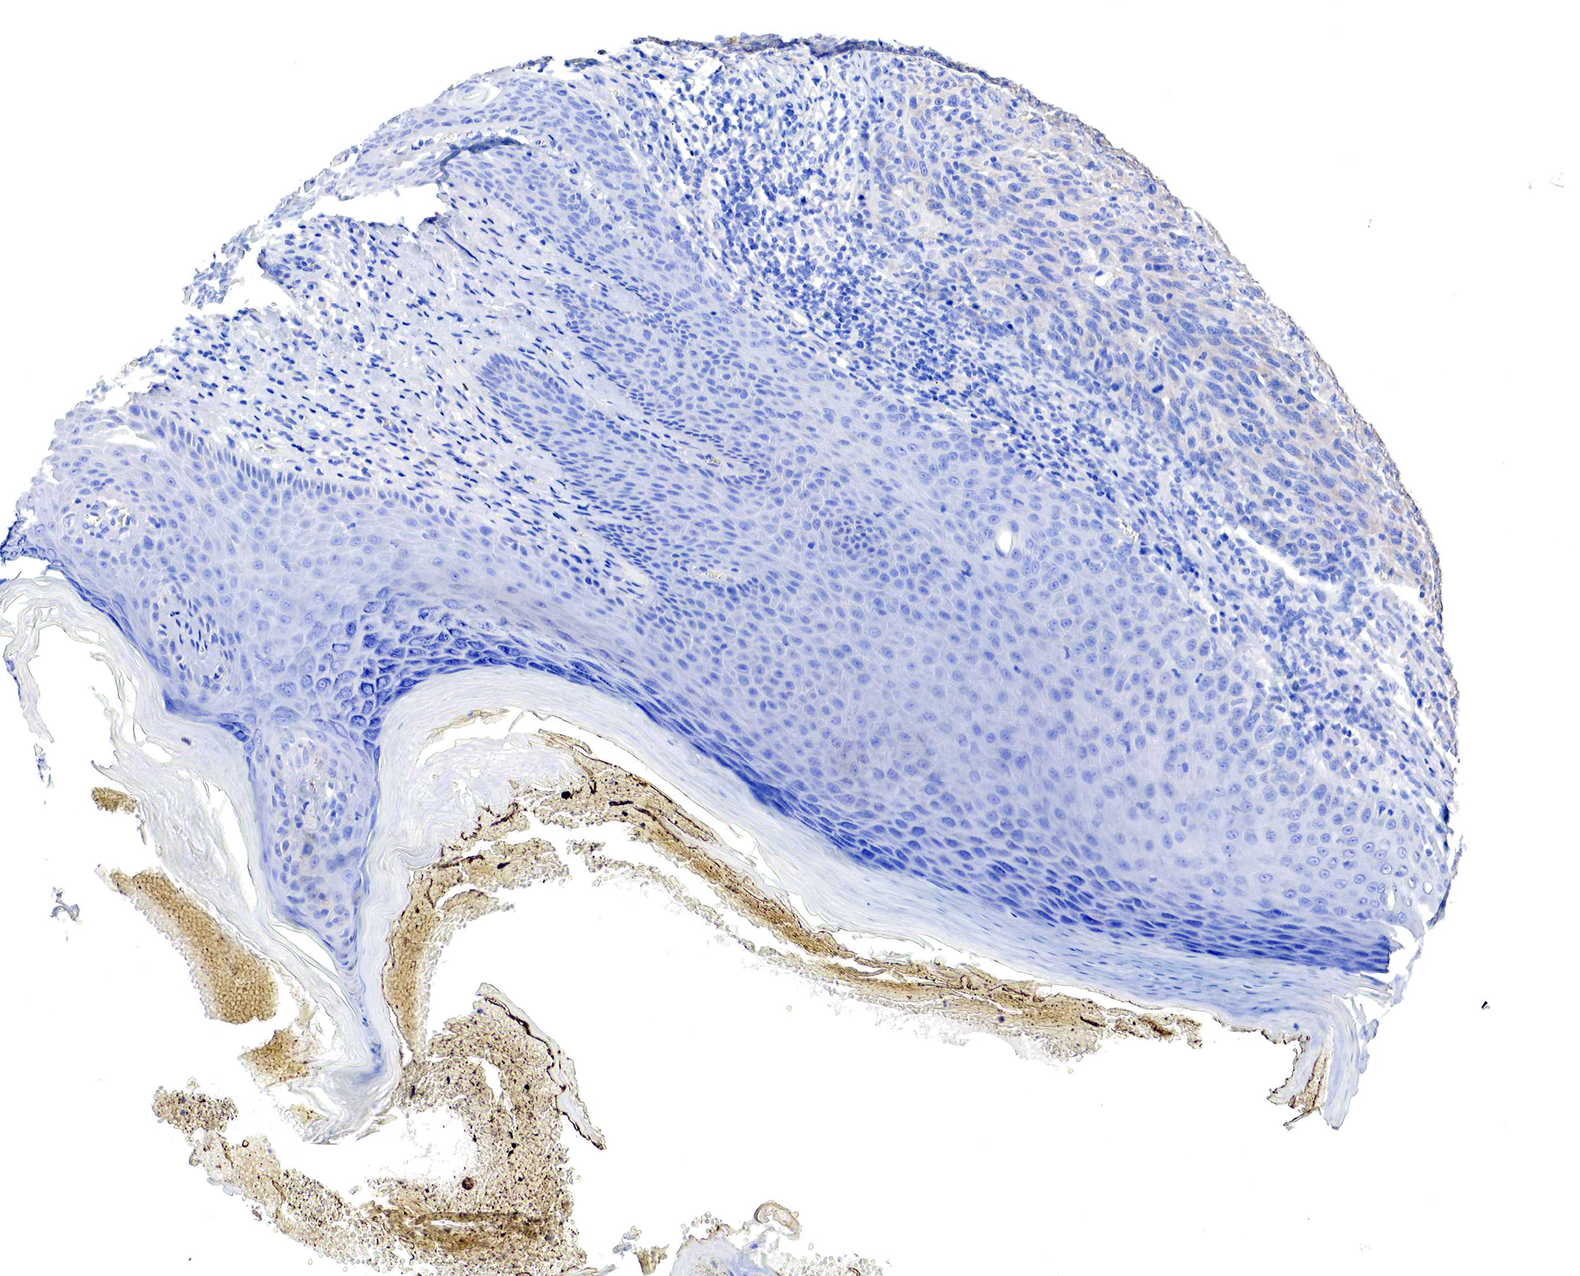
{"staining": {"intensity": "negative", "quantity": "none", "location": "none"}, "tissue": "melanoma", "cell_type": "Tumor cells", "image_type": "cancer", "snomed": [{"axis": "morphology", "description": "Malignant melanoma, NOS"}, {"axis": "topography", "description": "Skin"}], "caption": "IHC image of human malignant melanoma stained for a protein (brown), which shows no expression in tumor cells. (Stains: DAB immunohistochemistry (IHC) with hematoxylin counter stain, Microscopy: brightfield microscopy at high magnification).", "gene": "RDX", "patient": {"sex": "male", "age": 76}}